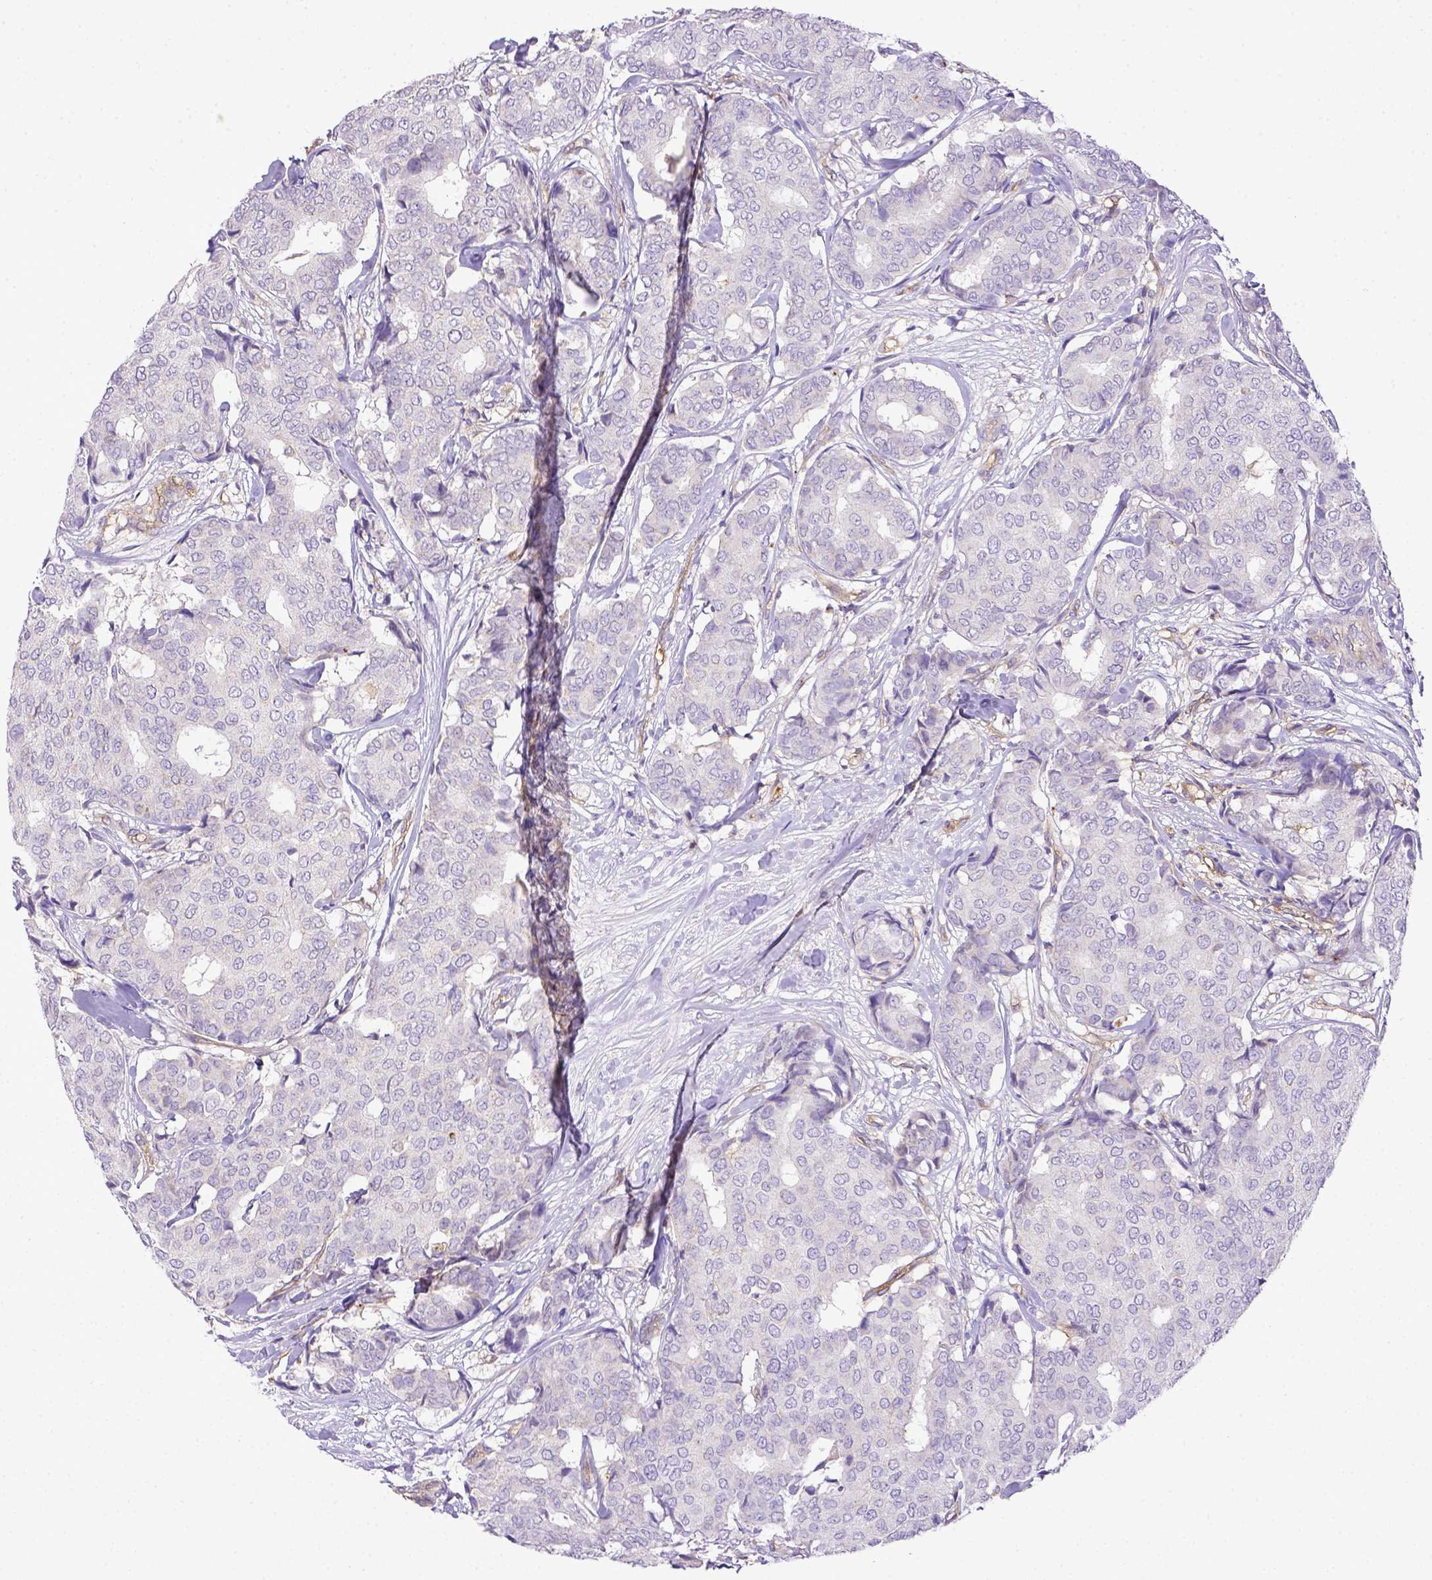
{"staining": {"intensity": "negative", "quantity": "none", "location": "none"}, "tissue": "breast cancer", "cell_type": "Tumor cells", "image_type": "cancer", "snomed": [{"axis": "morphology", "description": "Duct carcinoma"}, {"axis": "topography", "description": "Breast"}], "caption": "IHC image of neoplastic tissue: breast infiltrating ductal carcinoma stained with DAB shows no significant protein staining in tumor cells.", "gene": "CD40", "patient": {"sex": "female", "age": 75}}